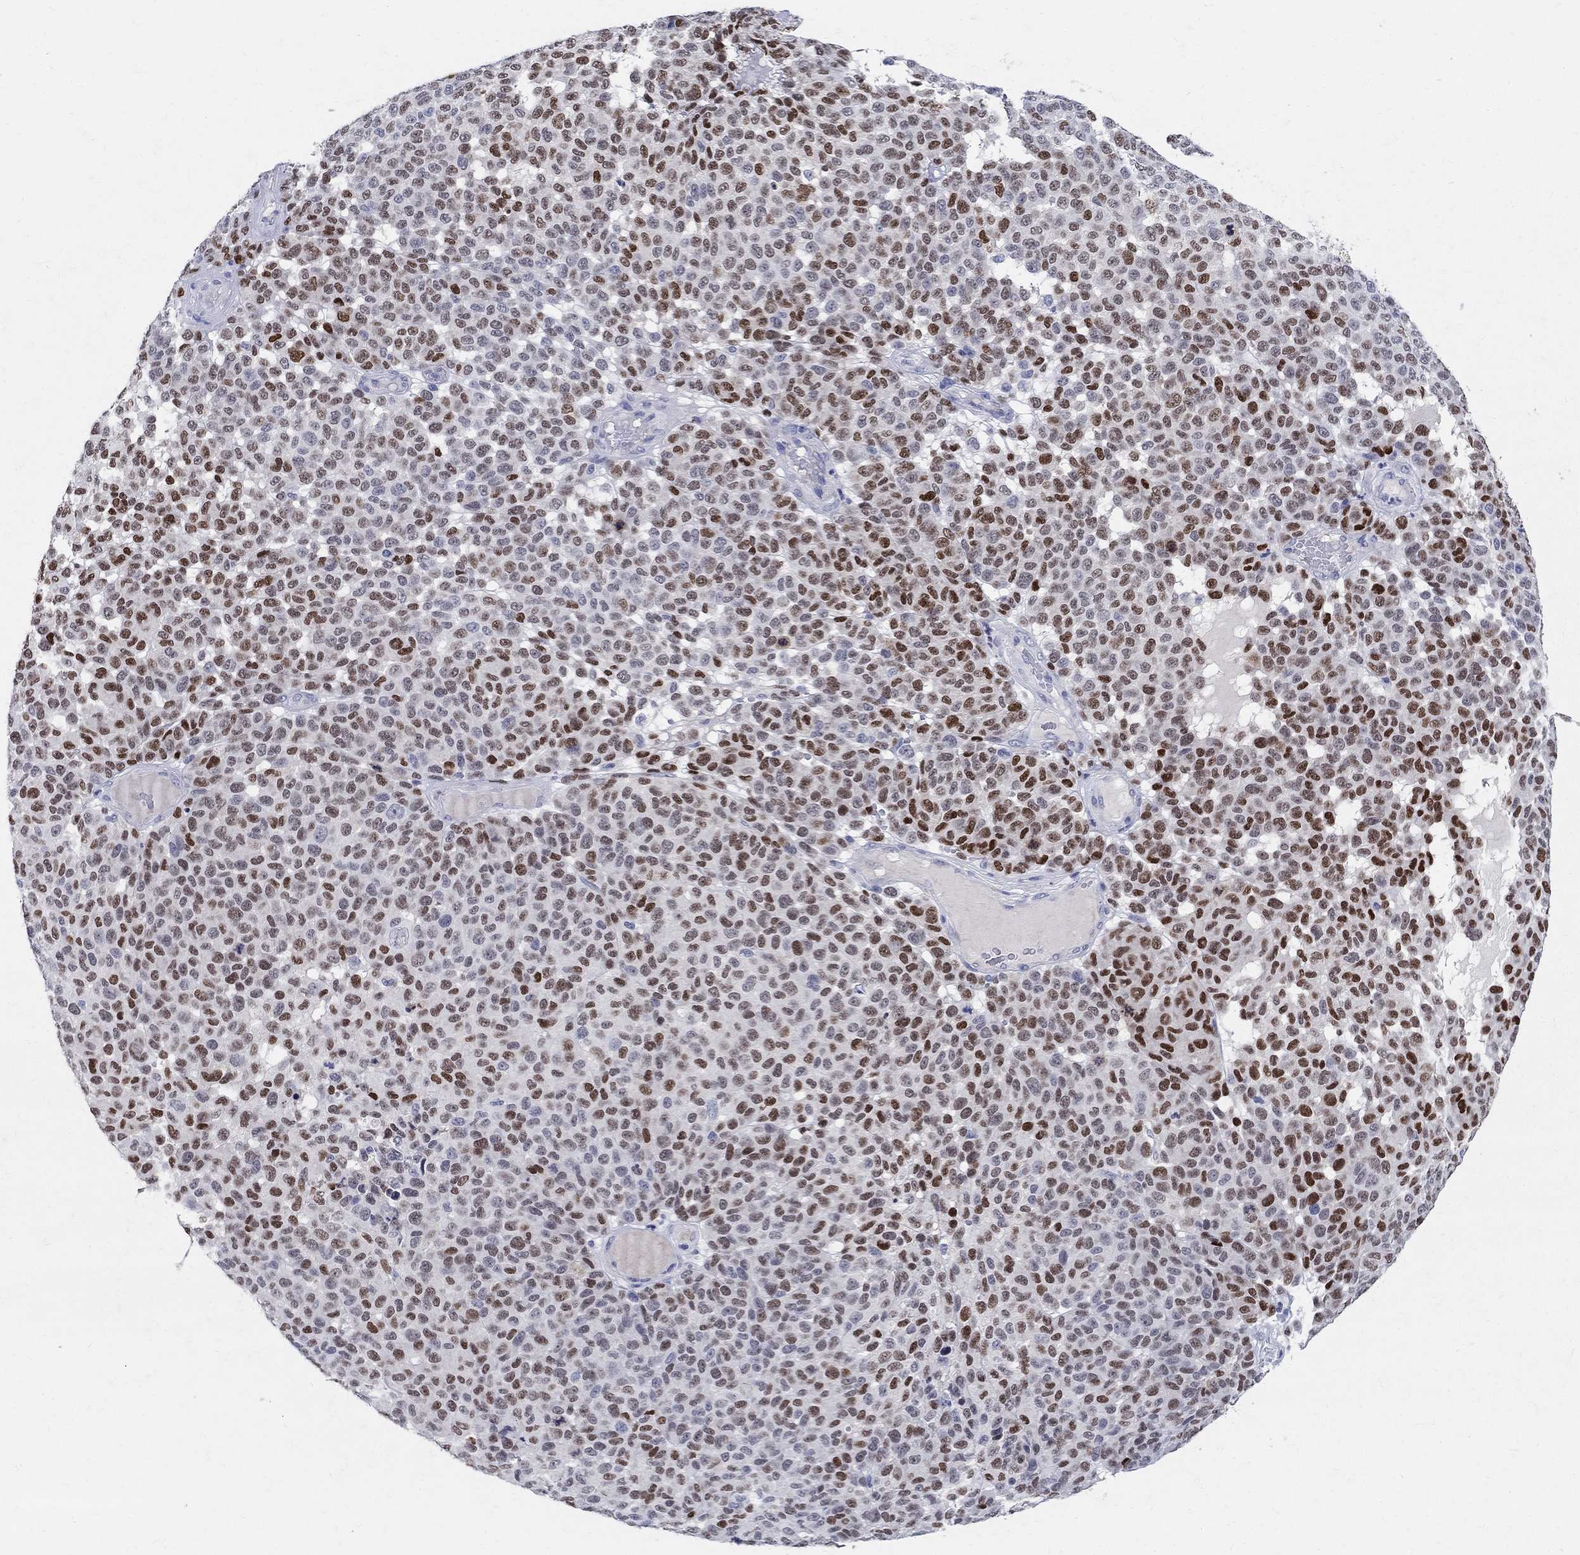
{"staining": {"intensity": "strong", "quantity": "<25%", "location": "nuclear"}, "tissue": "melanoma", "cell_type": "Tumor cells", "image_type": "cancer", "snomed": [{"axis": "morphology", "description": "Malignant melanoma, NOS"}, {"axis": "topography", "description": "Skin"}], "caption": "Human melanoma stained with a protein marker displays strong staining in tumor cells.", "gene": "SOX2", "patient": {"sex": "female", "age": 95}}